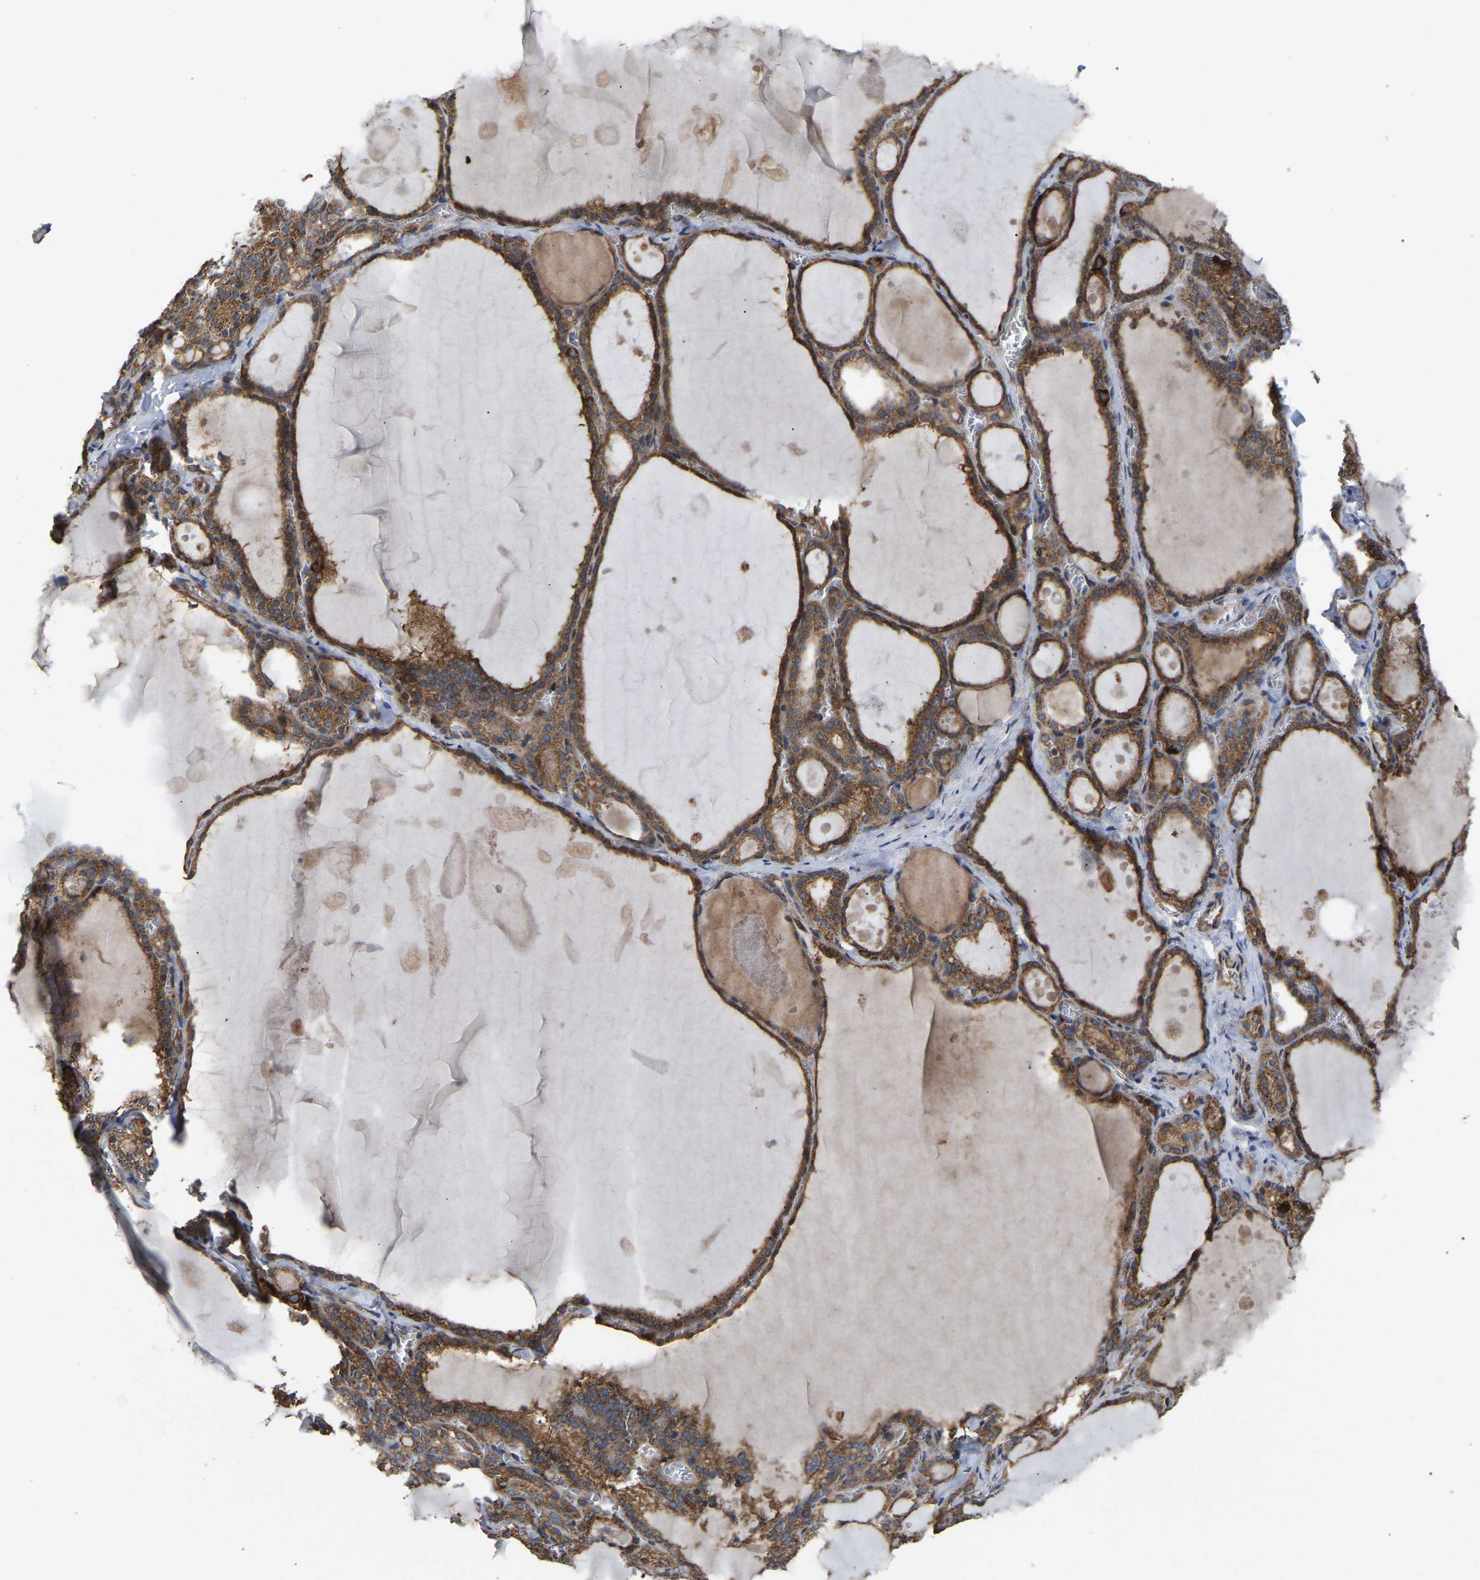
{"staining": {"intensity": "moderate", "quantity": ">75%", "location": "cytoplasmic/membranous"}, "tissue": "thyroid gland", "cell_type": "Glandular cells", "image_type": "normal", "snomed": [{"axis": "morphology", "description": "Normal tissue, NOS"}, {"axis": "topography", "description": "Thyroid gland"}], "caption": "A histopathology image of human thyroid gland stained for a protein shows moderate cytoplasmic/membranous brown staining in glandular cells. Using DAB (brown) and hematoxylin (blue) stains, captured at high magnification using brightfield microscopy.", "gene": "GCC1", "patient": {"sex": "male", "age": 56}}